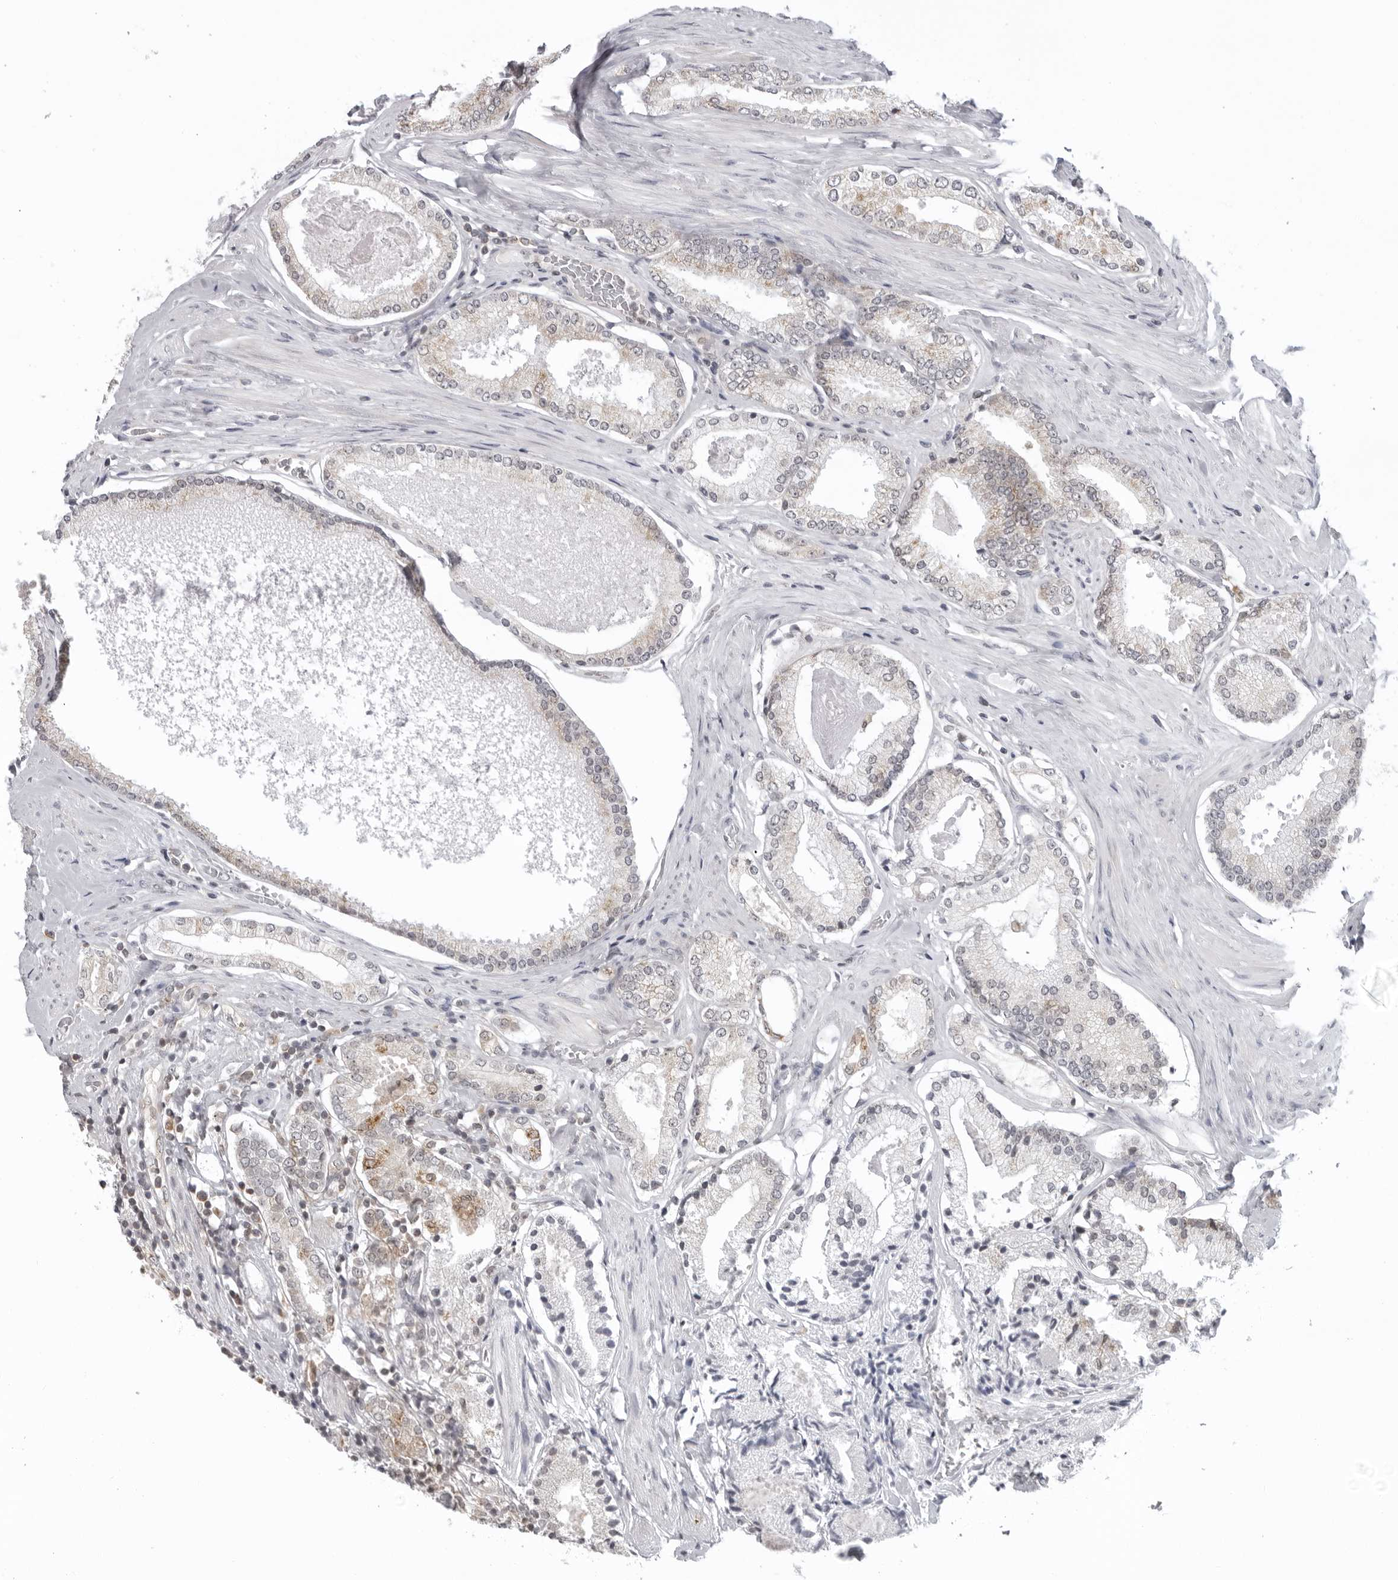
{"staining": {"intensity": "weak", "quantity": "25%-75%", "location": "cytoplasmic/membranous"}, "tissue": "prostate cancer", "cell_type": "Tumor cells", "image_type": "cancer", "snomed": [{"axis": "morphology", "description": "Adenocarcinoma, Low grade"}, {"axis": "topography", "description": "Prostate"}], "caption": "Human prostate cancer (low-grade adenocarcinoma) stained with a protein marker displays weak staining in tumor cells.", "gene": "MRPS15", "patient": {"sex": "male", "age": 71}}